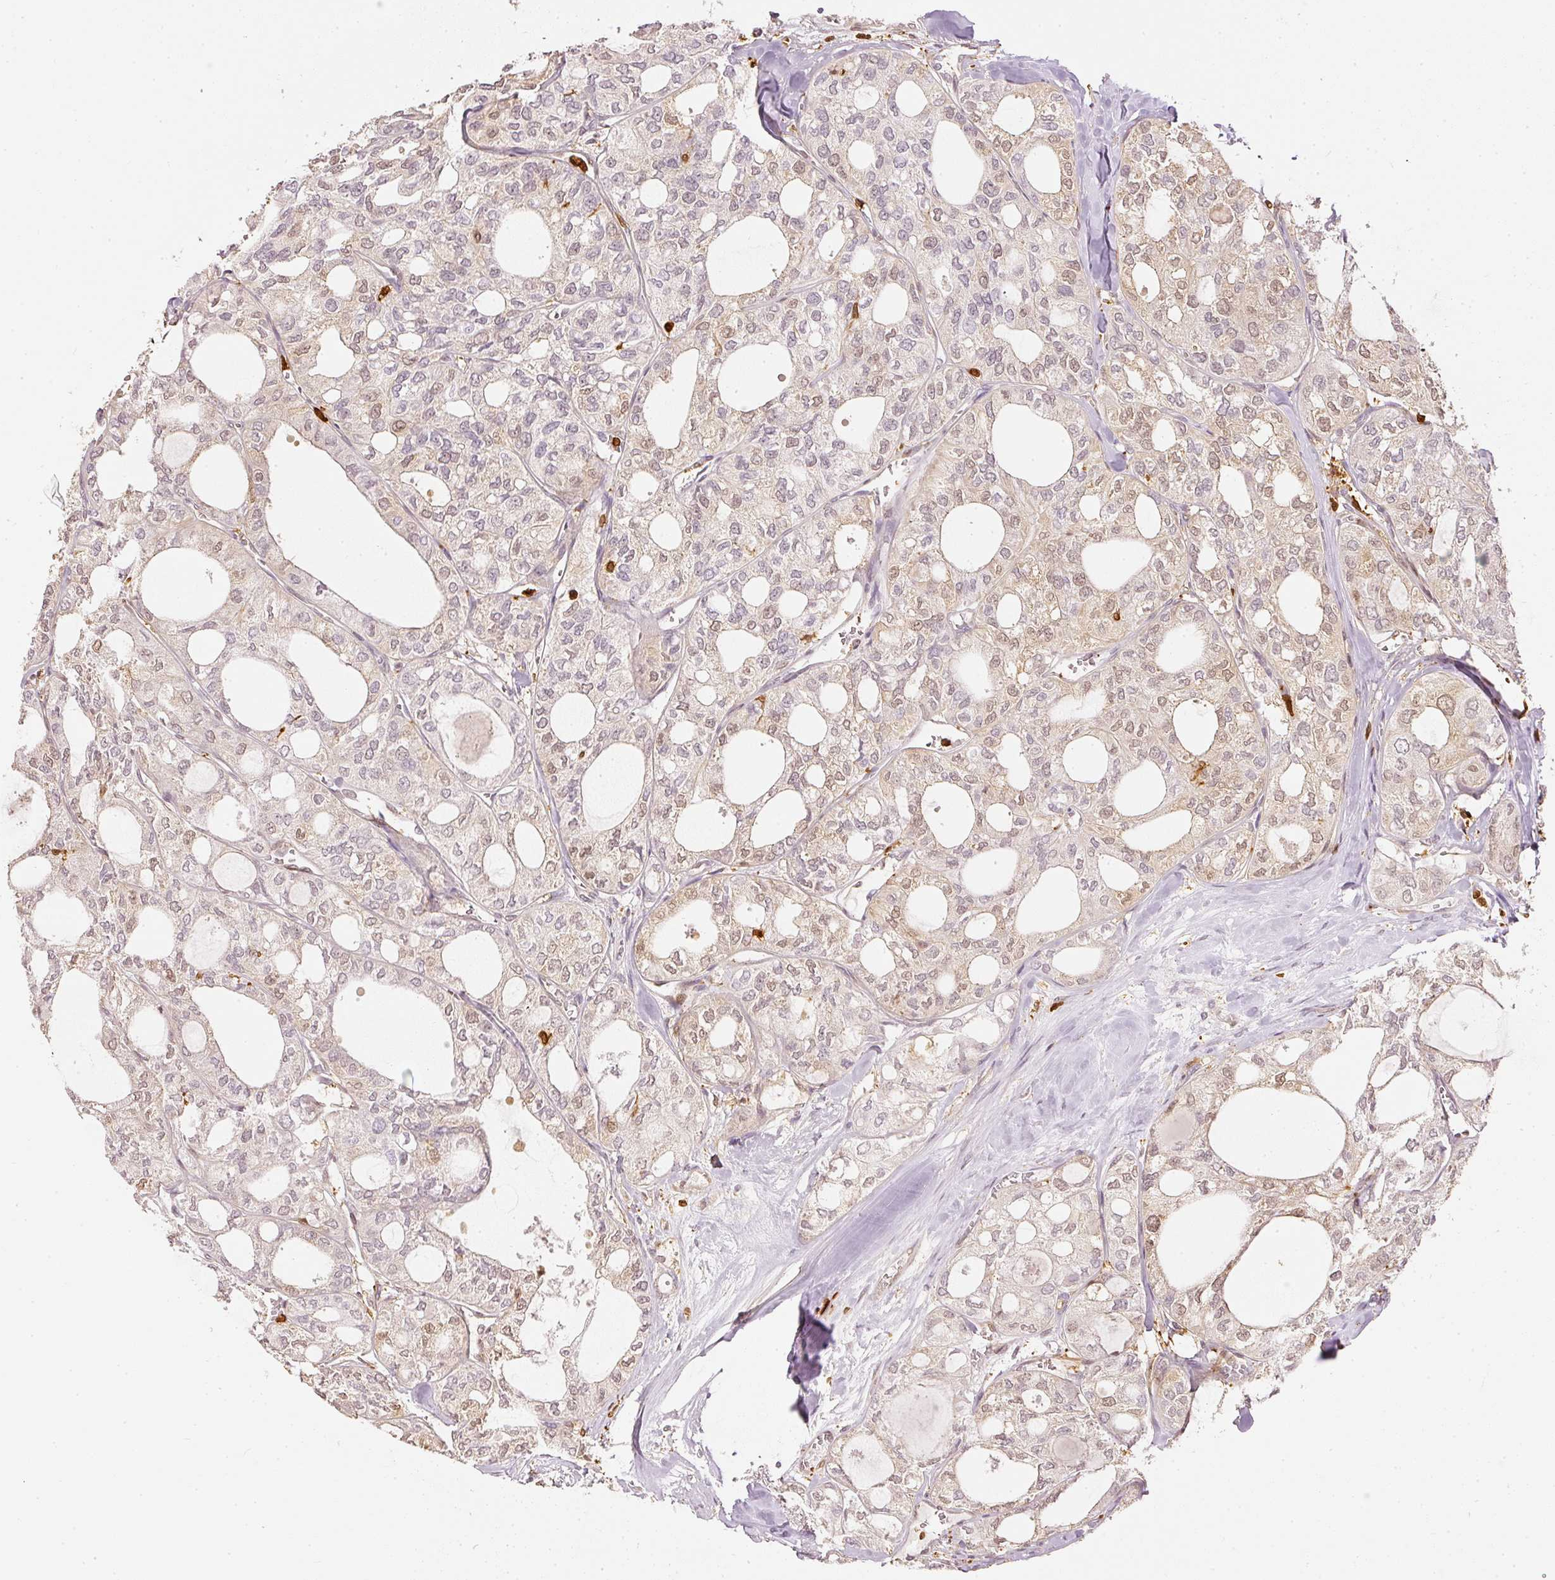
{"staining": {"intensity": "weak", "quantity": "25%-75%", "location": "nuclear"}, "tissue": "thyroid cancer", "cell_type": "Tumor cells", "image_type": "cancer", "snomed": [{"axis": "morphology", "description": "Follicular adenoma carcinoma, NOS"}, {"axis": "topography", "description": "Thyroid gland"}], "caption": "IHC staining of follicular adenoma carcinoma (thyroid), which reveals low levels of weak nuclear positivity in approximately 25%-75% of tumor cells indicating weak nuclear protein positivity. The staining was performed using DAB (brown) for protein detection and nuclei were counterstained in hematoxylin (blue).", "gene": "PFN1", "patient": {"sex": "male", "age": 75}}